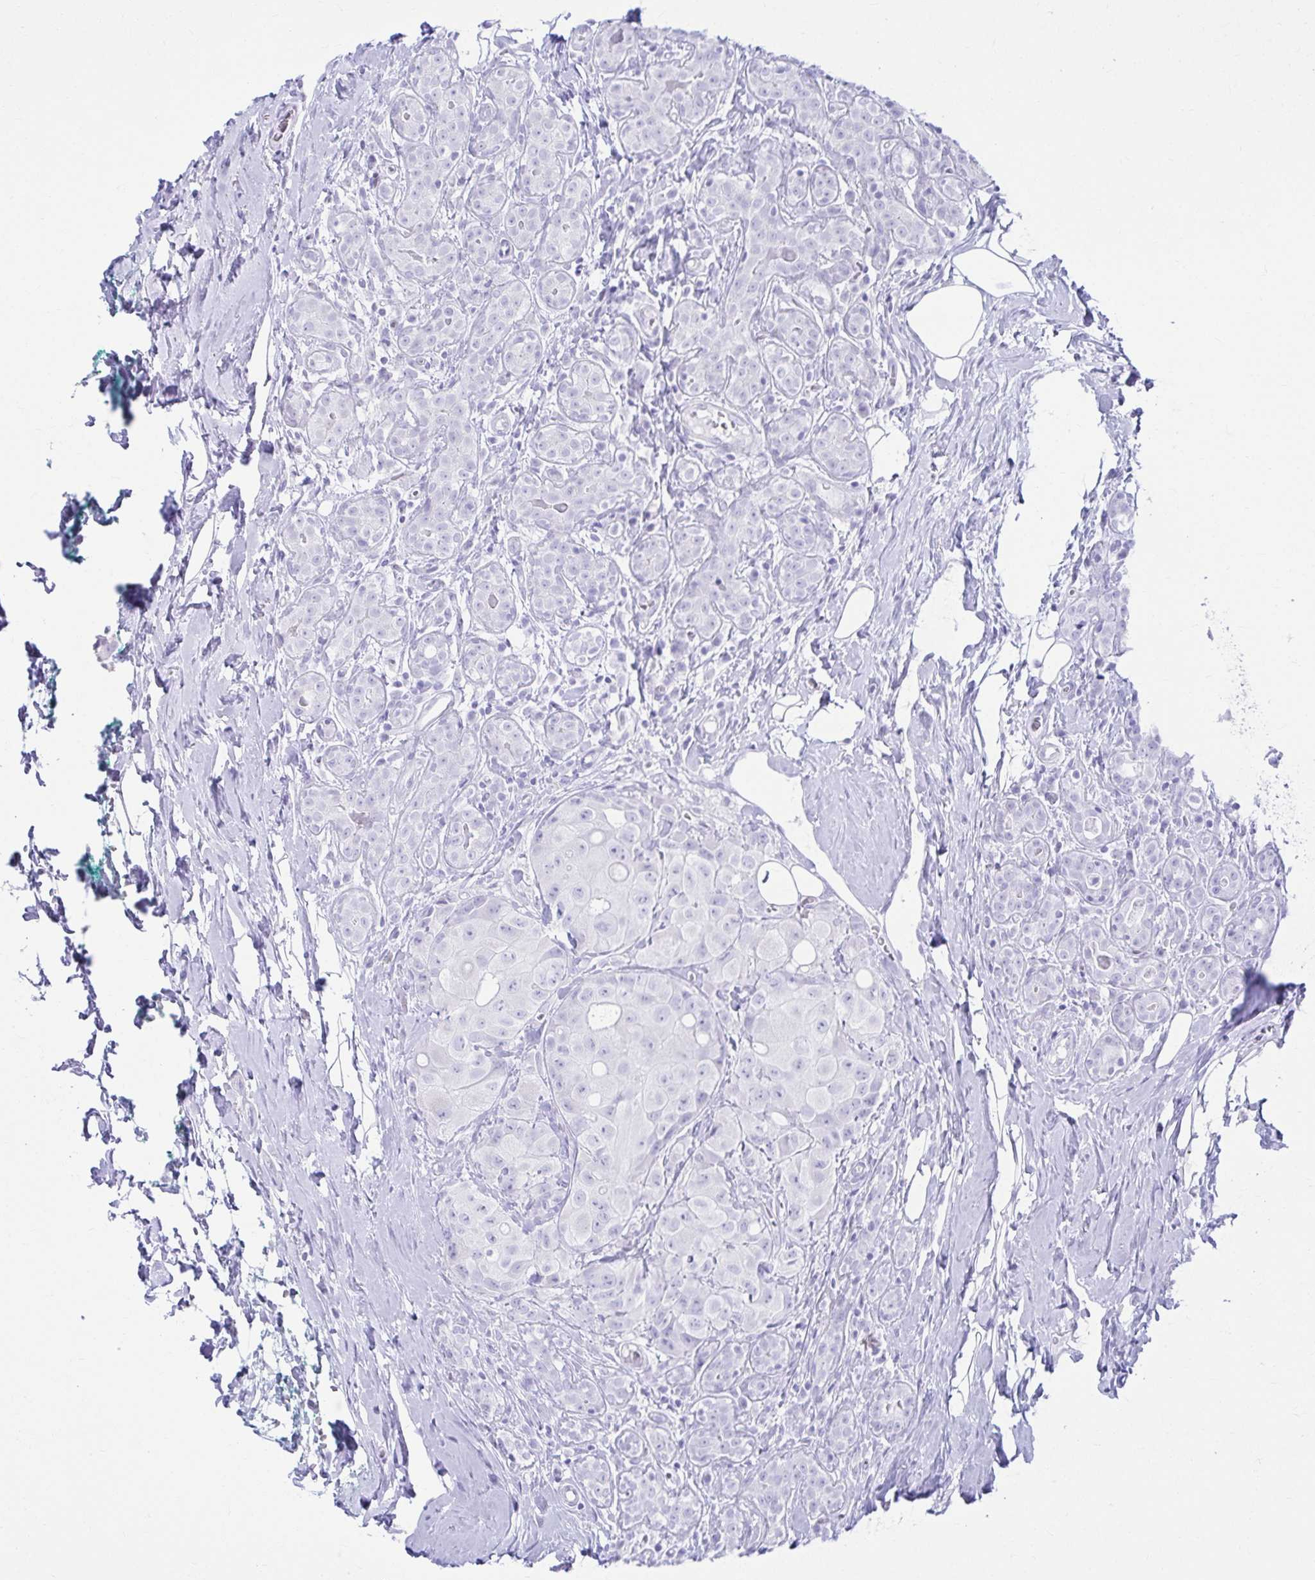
{"staining": {"intensity": "negative", "quantity": "none", "location": "none"}, "tissue": "breast cancer", "cell_type": "Tumor cells", "image_type": "cancer", "snomed": [{"axis": "morphology", "description": "Duct carcinoma"}, {"axis": "topography", "description": "Breast"}], "caption": "DAB immunohistochemical staining of invasive ductal carcinoma (breast) displays no significant positivity in tumor cells. The staining is performed using DAB brown chromogen with nuclei counter-stained in using hematoxylin.", "gene": "ATP4B", "patient": {"sex": "female", "age": 43}}